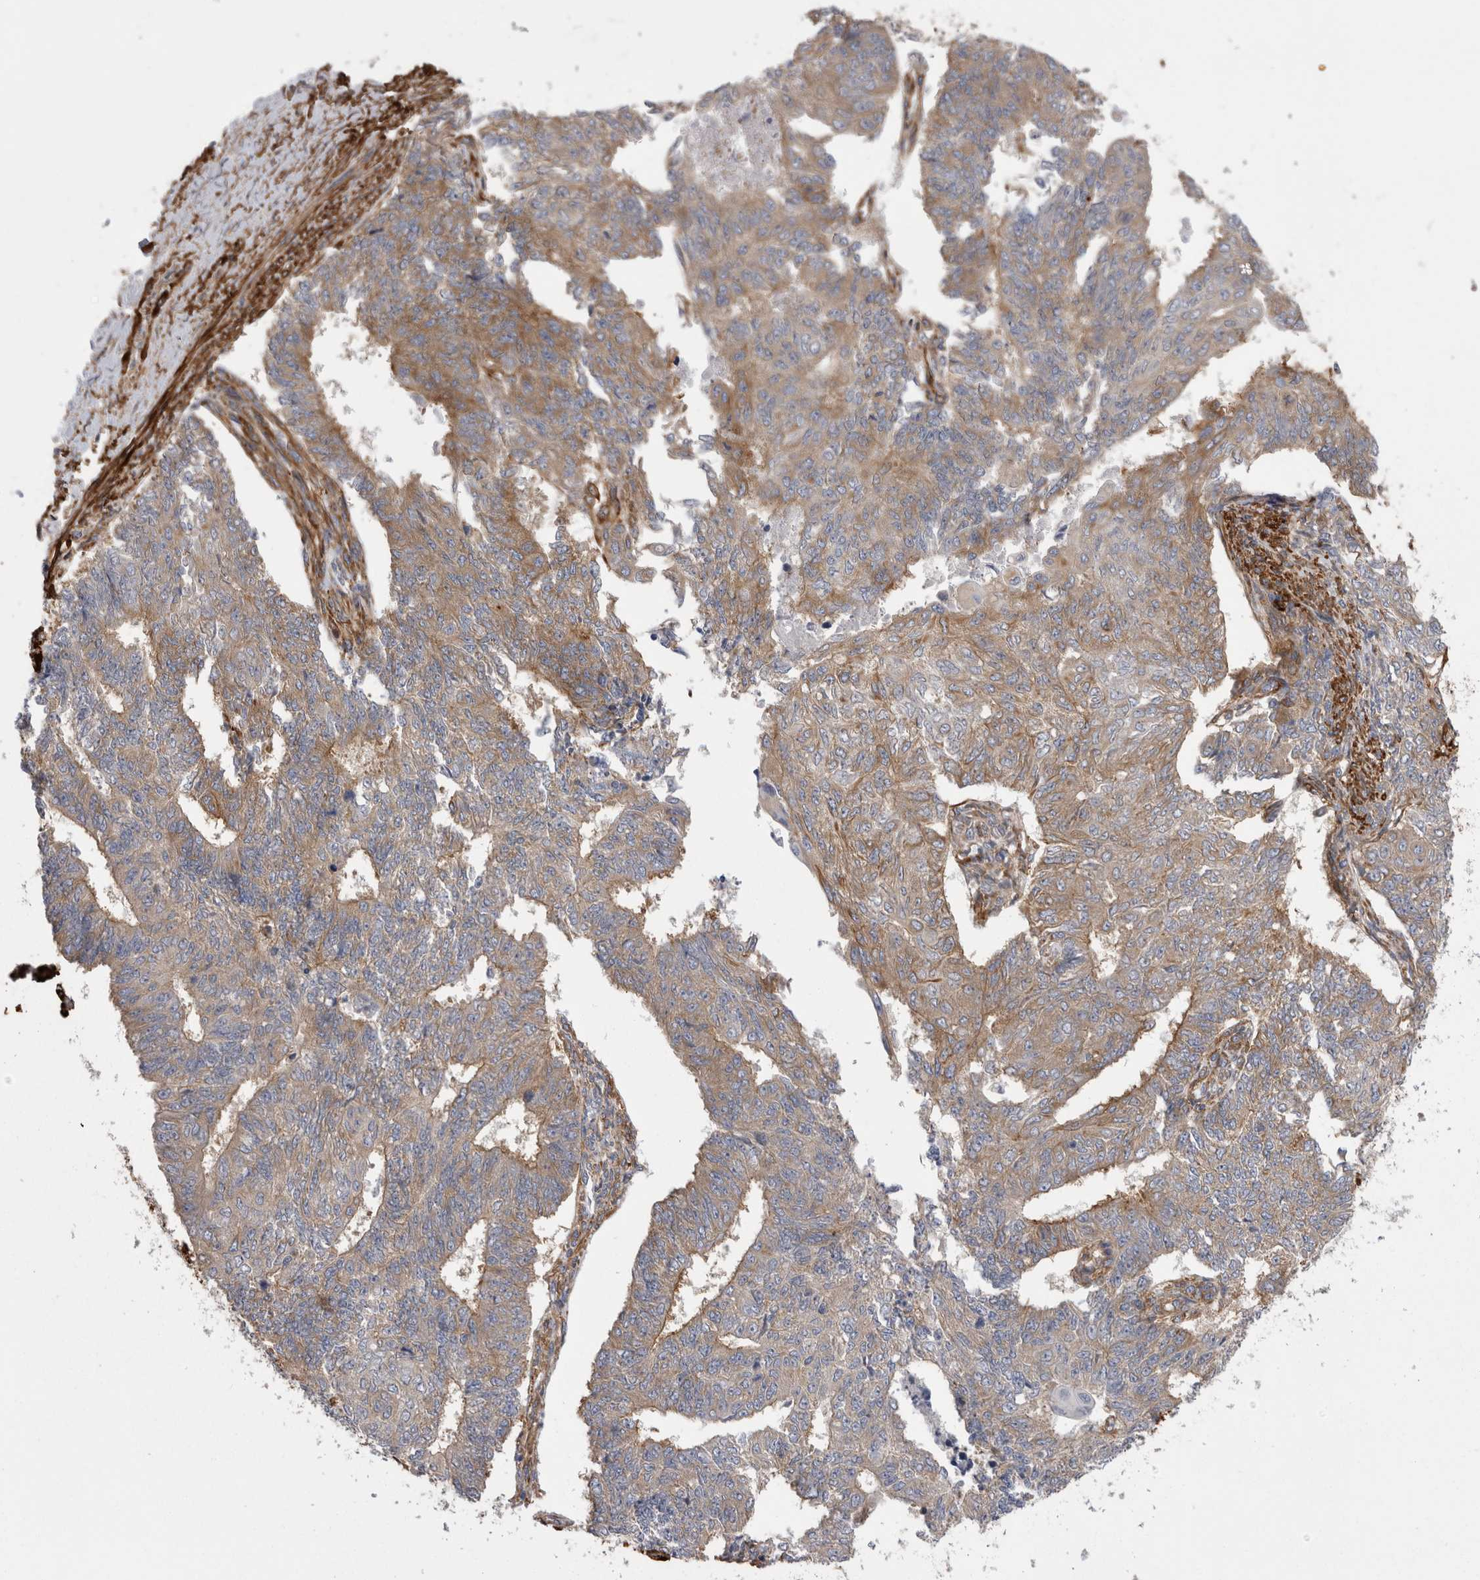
{"staining": {"intensity": "weak", "quantity": "25%-75%", "location": "cytoplasmic/membranous"}, "tissue": "endometrial cancer", "cell_type": "Tumor cells", "image_type": "cancer", "snomed": [{"axis": "morphology", "description": "Adenocarcinoma, NOS"}, {"axis": "topography", "description": "Endometrium"}], "caption": "DAB (3,3'-diaminobenzidine) immunohistochemical staining of endometrial cancer displays weak cytoplasmic/membranous protein expression in approximately 25%-75% of tumor cells. (IHC, brightfield microscopy, high magnification).", "gene": "EPRS1", "patient": {"sex": "female", "age": 32}}